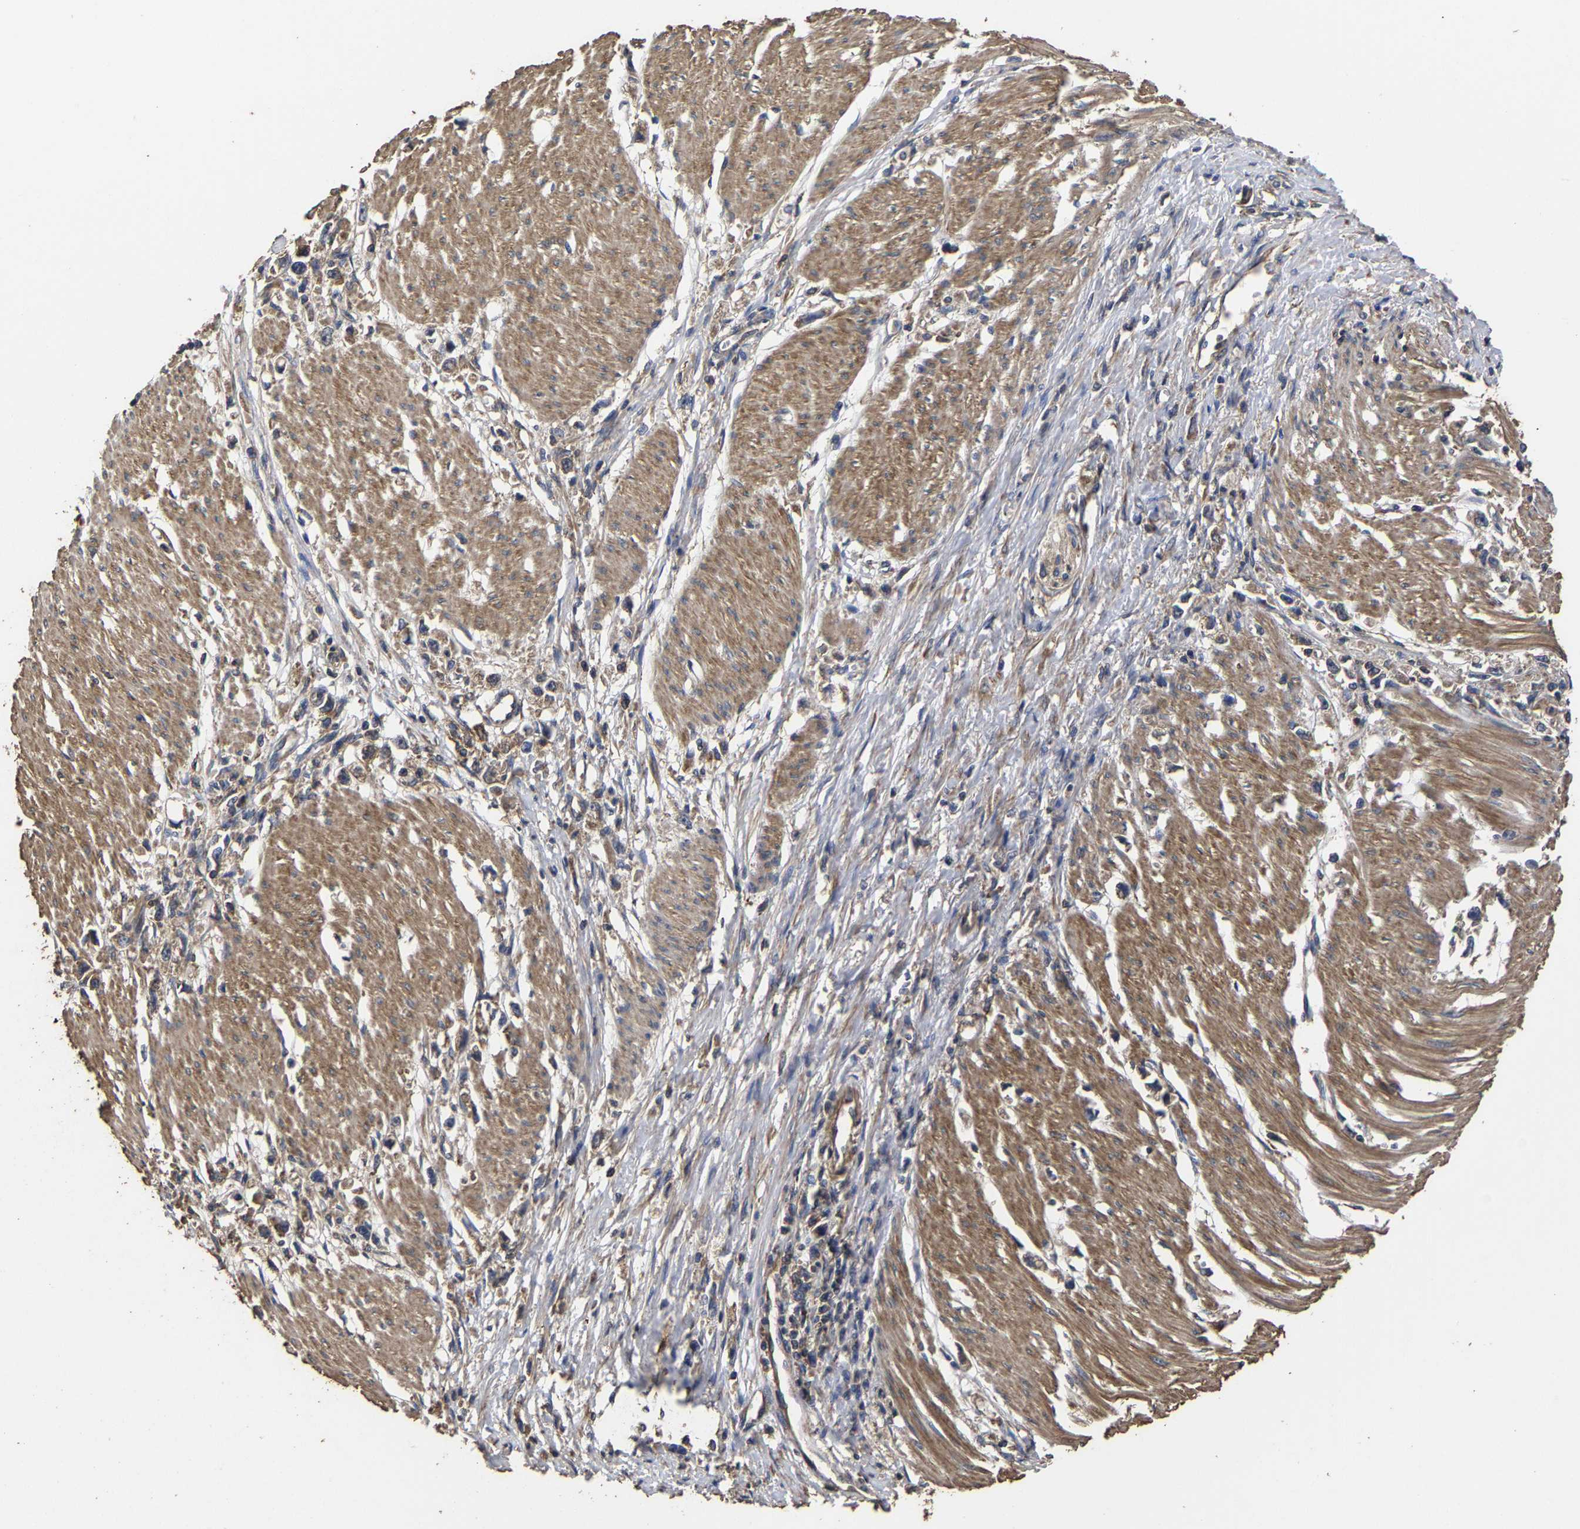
{"staining": {"intensity": "moderate", "quantity": ">75%", "location": "cytoplasmic/membranous"}, "tissue": "stomach cancer", "cell_type": "Tumor cells", "image_type": "cancer", "snomed": [{"axis": "morphology", "description": "Adenocarcinoma, NOS"}, {"axis": "topography", "description": "Stomach"}], "caption": "A medium amount of moderate cytoplasmic/membranous staining is identified in about >75% of tumor cells in stomach cancer (adenocarcinoma) tissue.", "gene": "ITCH", "patient": {"sex": "female", "age": 59}}